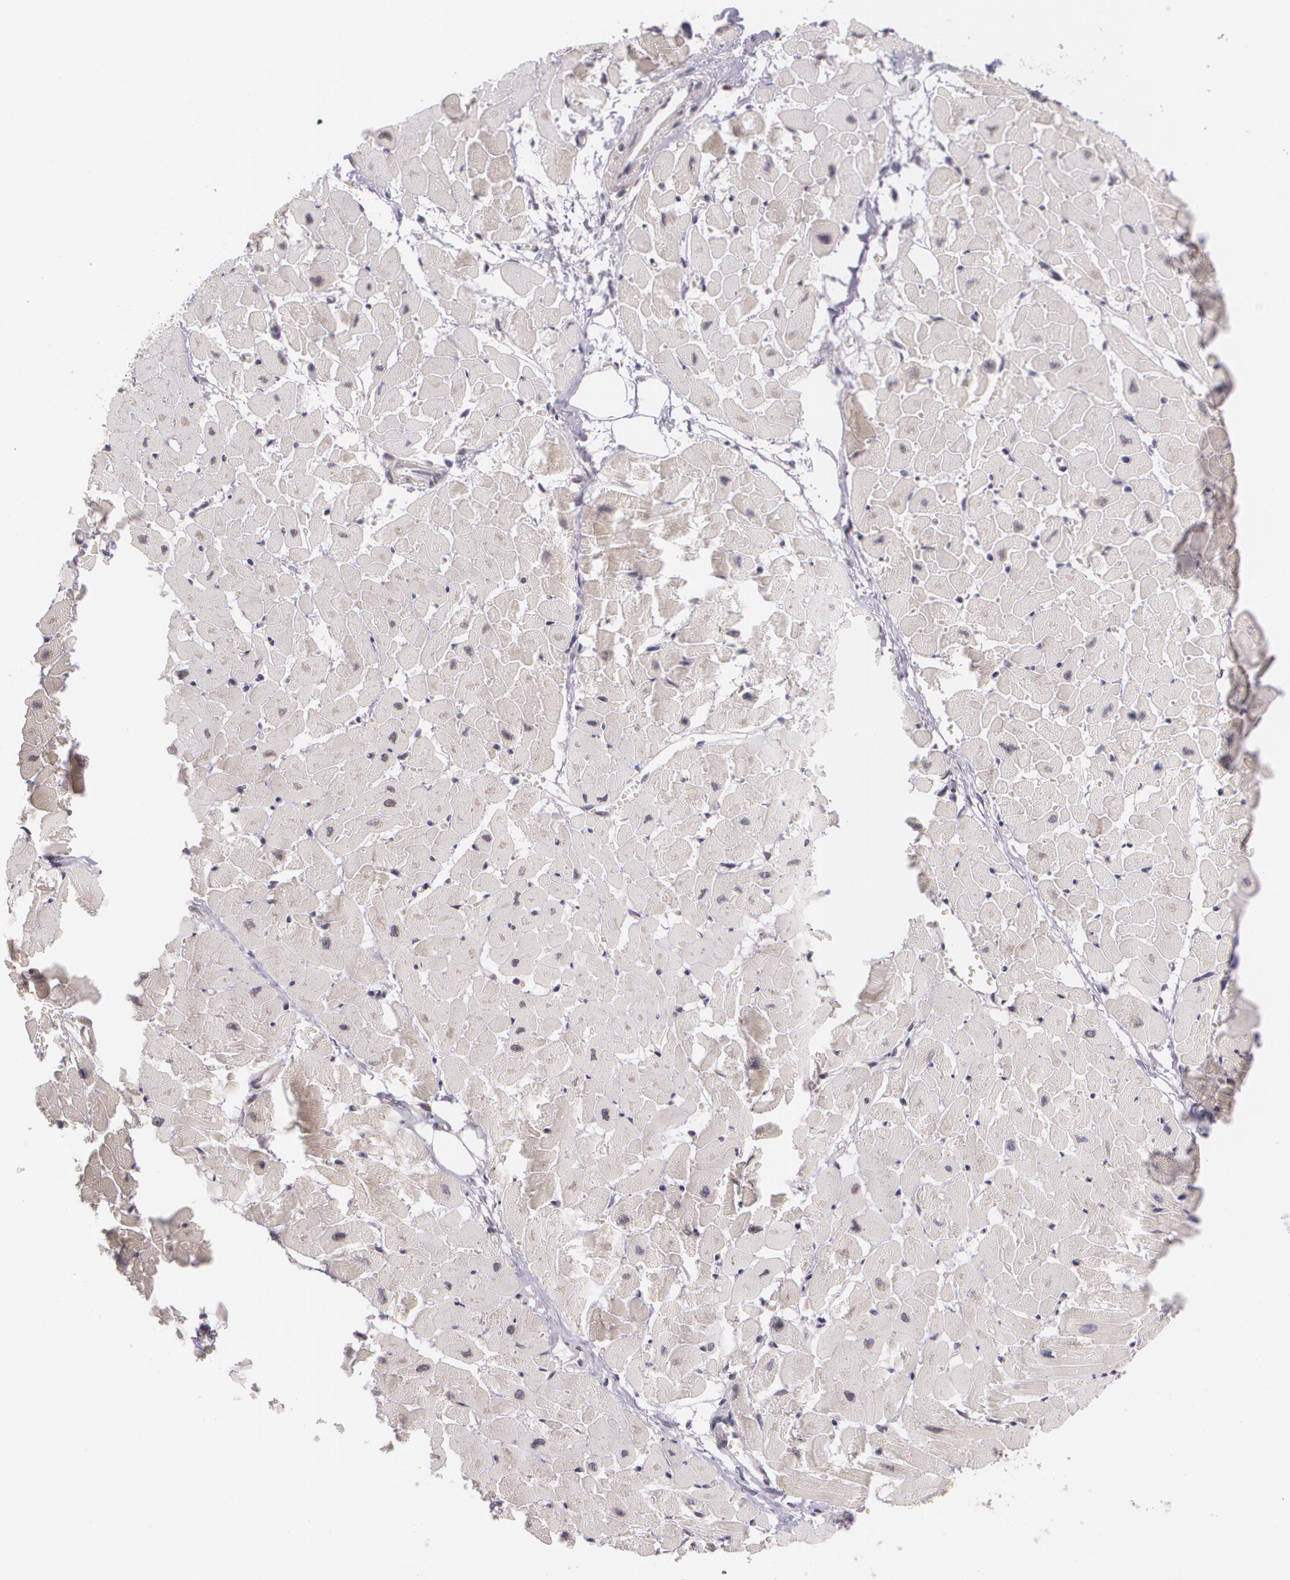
{"staining": {"intensity": "weak", "quantity": "25%-75%", "location": "nuclear"}, "tissue": "heart muscle", "cell_type": "Cardiomyocytes", "image_type": "normal", "snomed": [{"axis": "morphology", "description": "Normal tissue, NOS"}, {"axis": "topography", "description": "Heart"}], "caption": "Normal heart muscle was stained to show a protein in brown. There is low levels of weak nuclear positivity in about 25%-75% of cardiomyocytes.", "gene": "ALX1", "patient": {"sex": "female", "age": 19}}